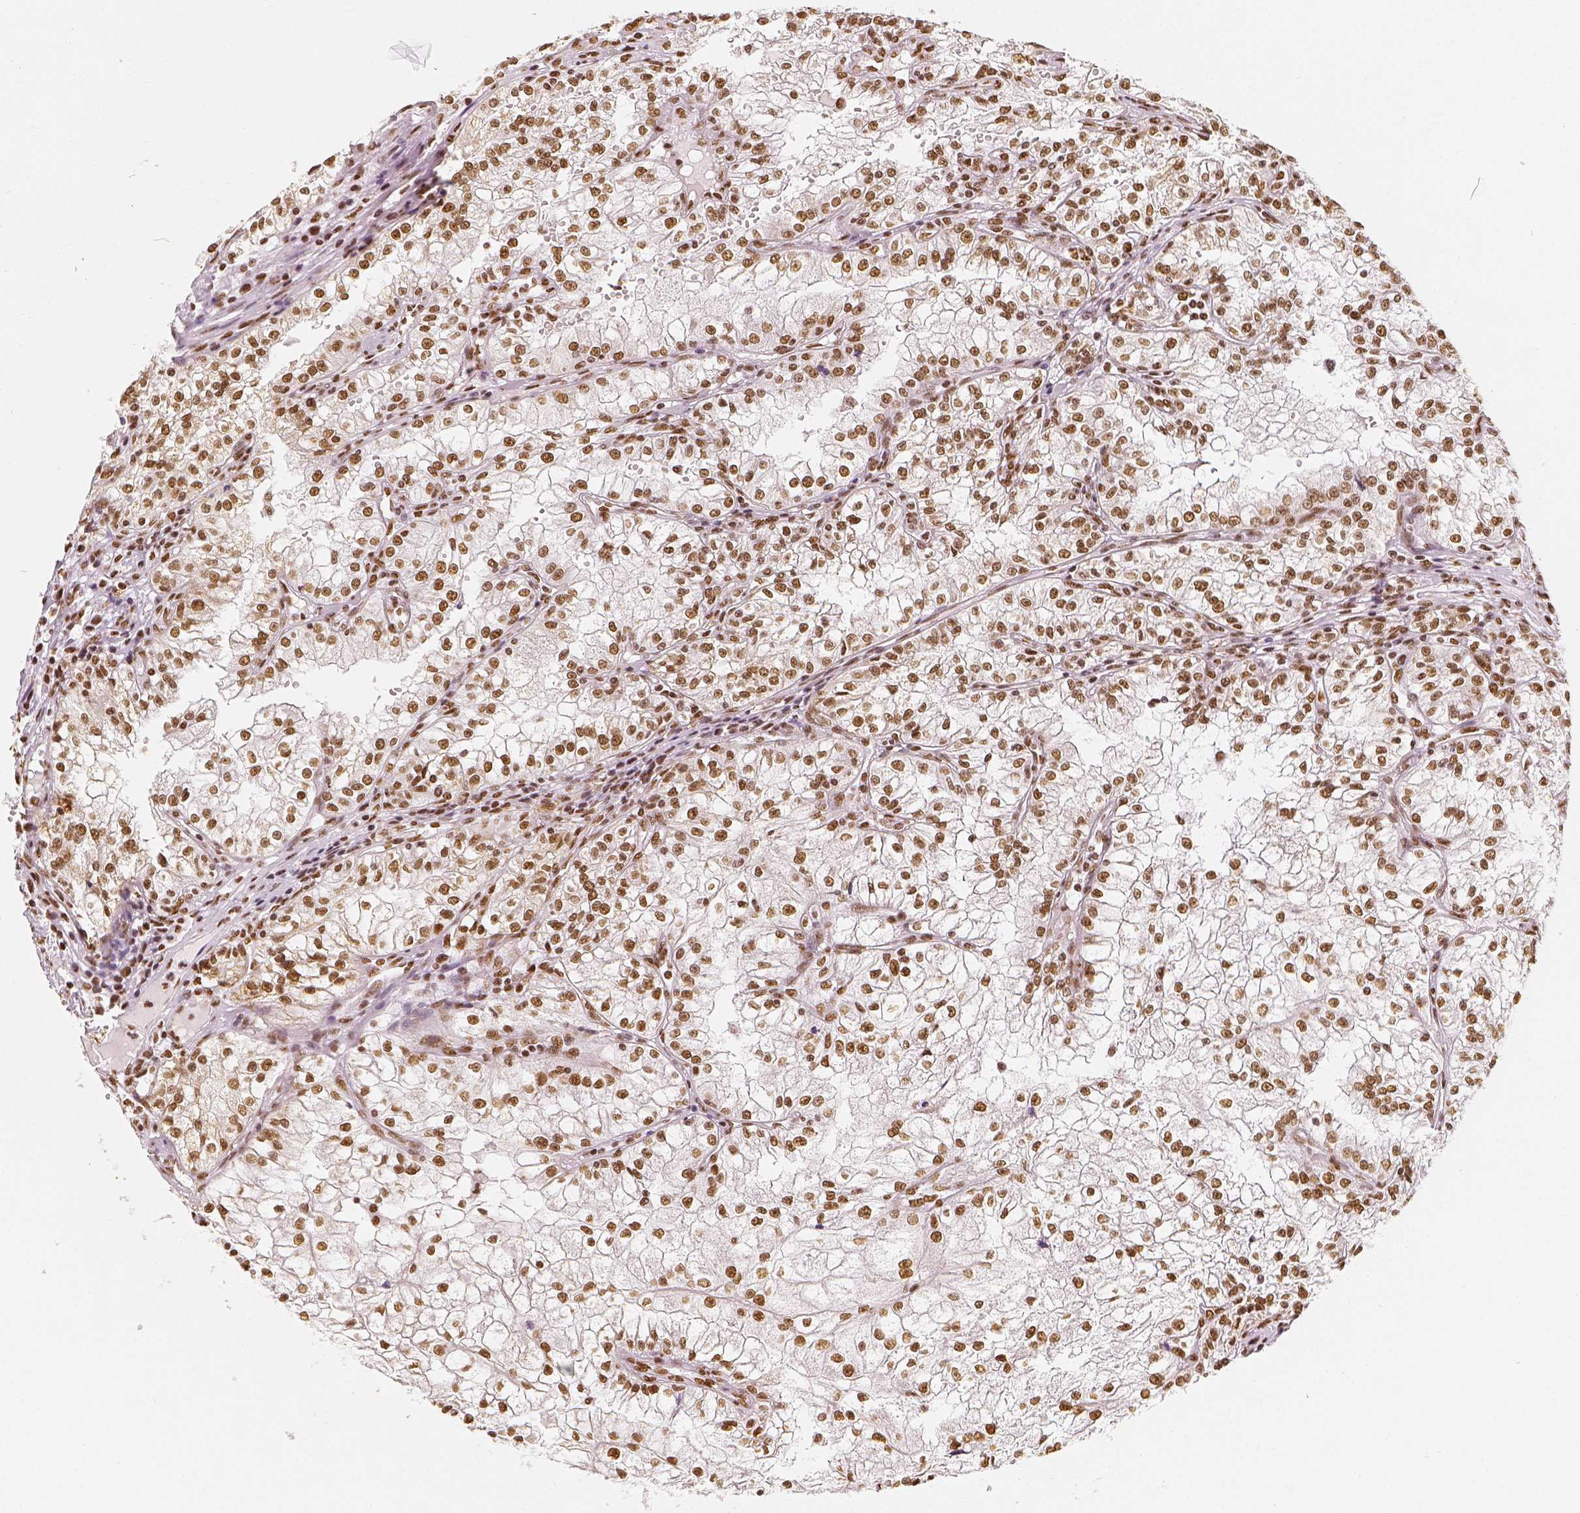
{"staining": {"intensity": "moderate", "quantity": ">75%", "location": "nuclear"}, "tissue": "renal cancer", "cell_type": "Tumor cells", "image_type": "cancer", "snomed": [{"axis": "morphology", "description": "Adenocarcinoma, NOS"}, {"axis": "topography", "description": "Kidney"}], "caption": "A brown stain labels moderate nuclear expression of a protein in human renal adenocarcinoma tumor cells. The protein is stained brown, and the nuclei are stained in blue (DAB (3,3'-diaminobenzidine) IHC with brightfield microscopy, high magnification).", "gene": "KDM5B", "patient": {"sex": "male", "age": 36}}